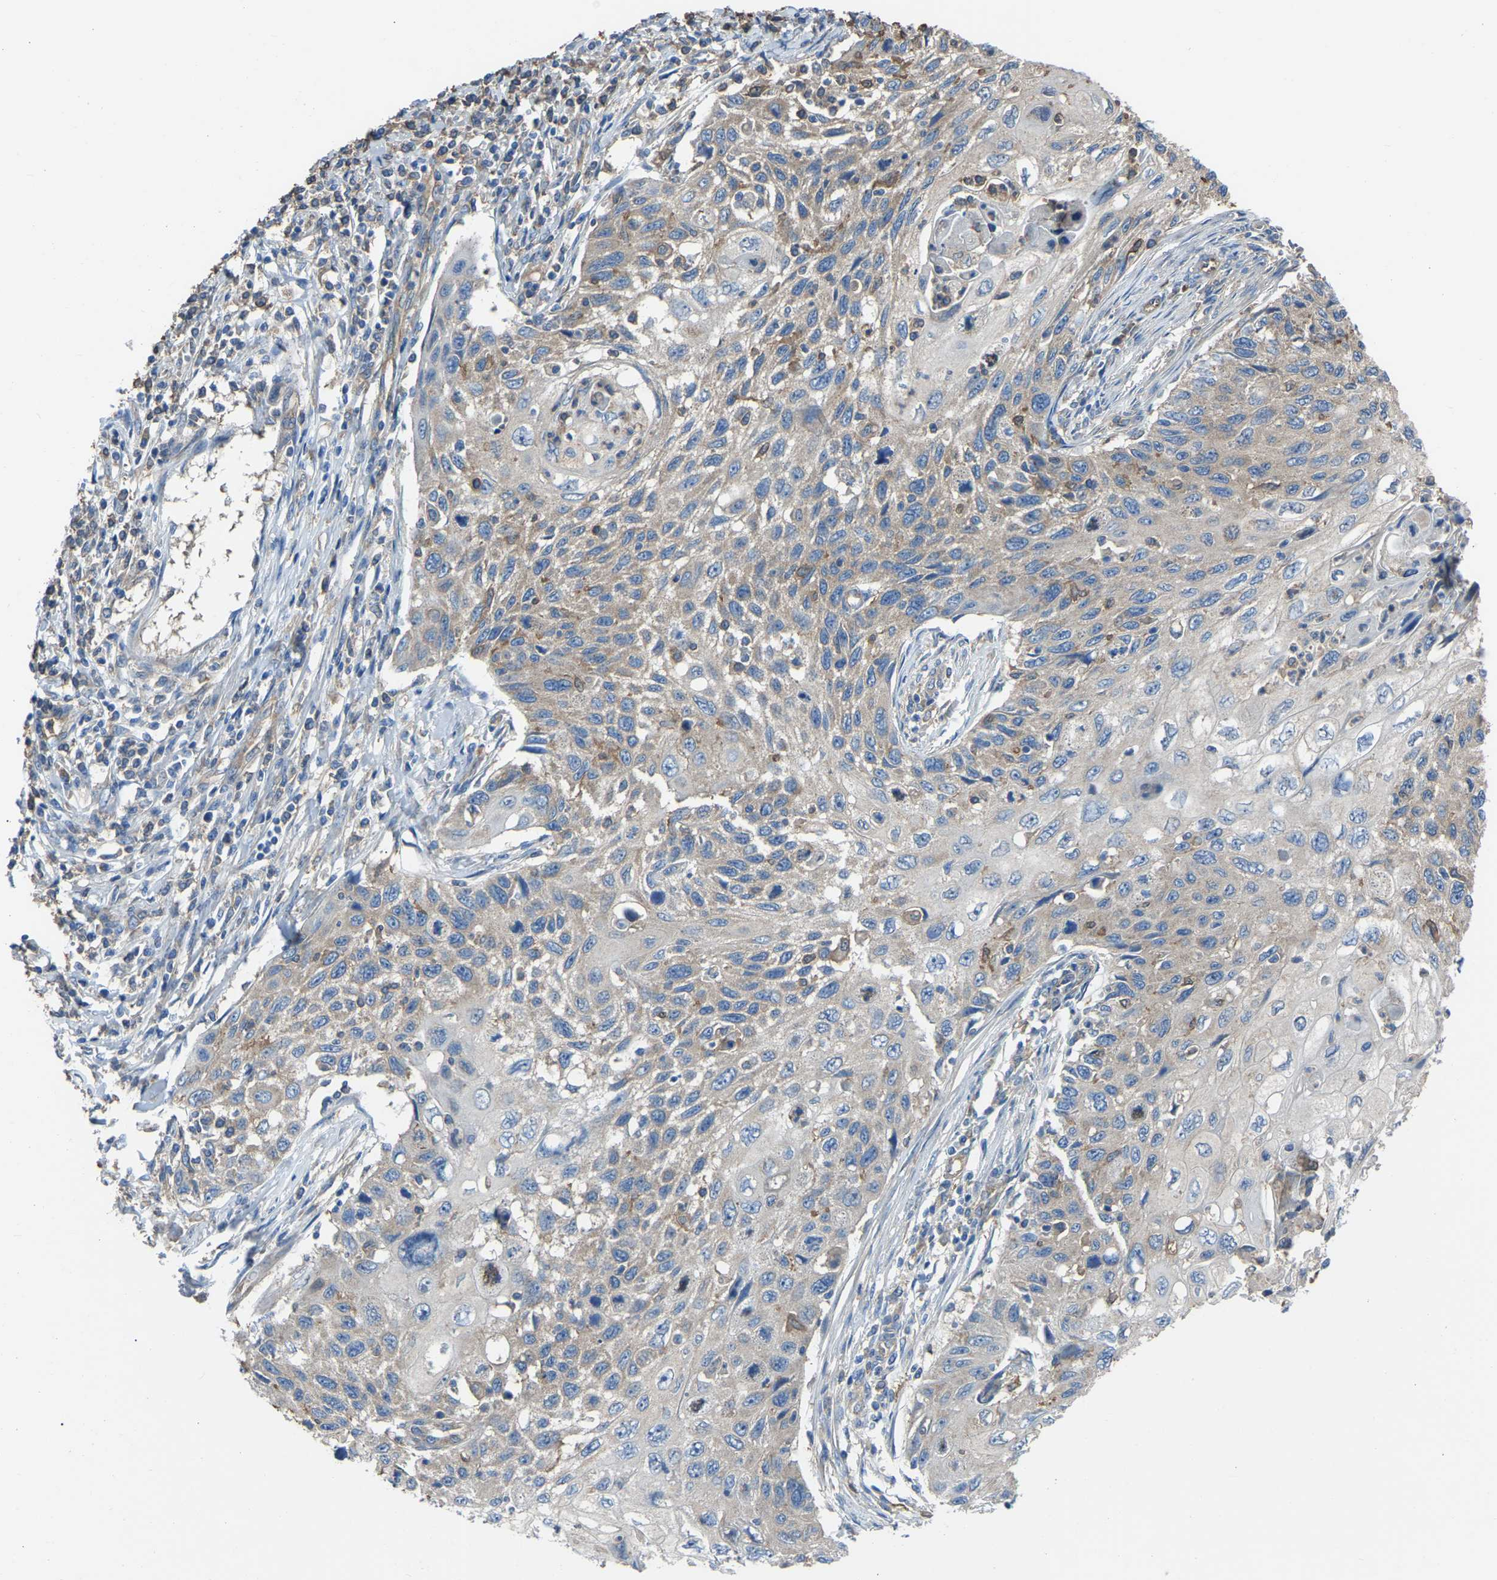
{"staining": {"intensity": "weak", "quantity": "<25%", "location": "cytoplasmic/membranous"}, "tissue": "cervical cancer", "cell_type": "Tumor cells", "image_type": "cancer", "snomed": [{"axis": "morphology", "description": "Squamous cell carcinoma, NOS"}, {"axis": "topography", "description": "Cervix"}], "caption": "Immunohistochemistry (IHC) histopathology image of cervical squamous cell carcinoma stained for a protein (brown), which displays no staining in tumor cells.", "gene": "AIMP1", "patient": {"sex": "female", "age": 70}}